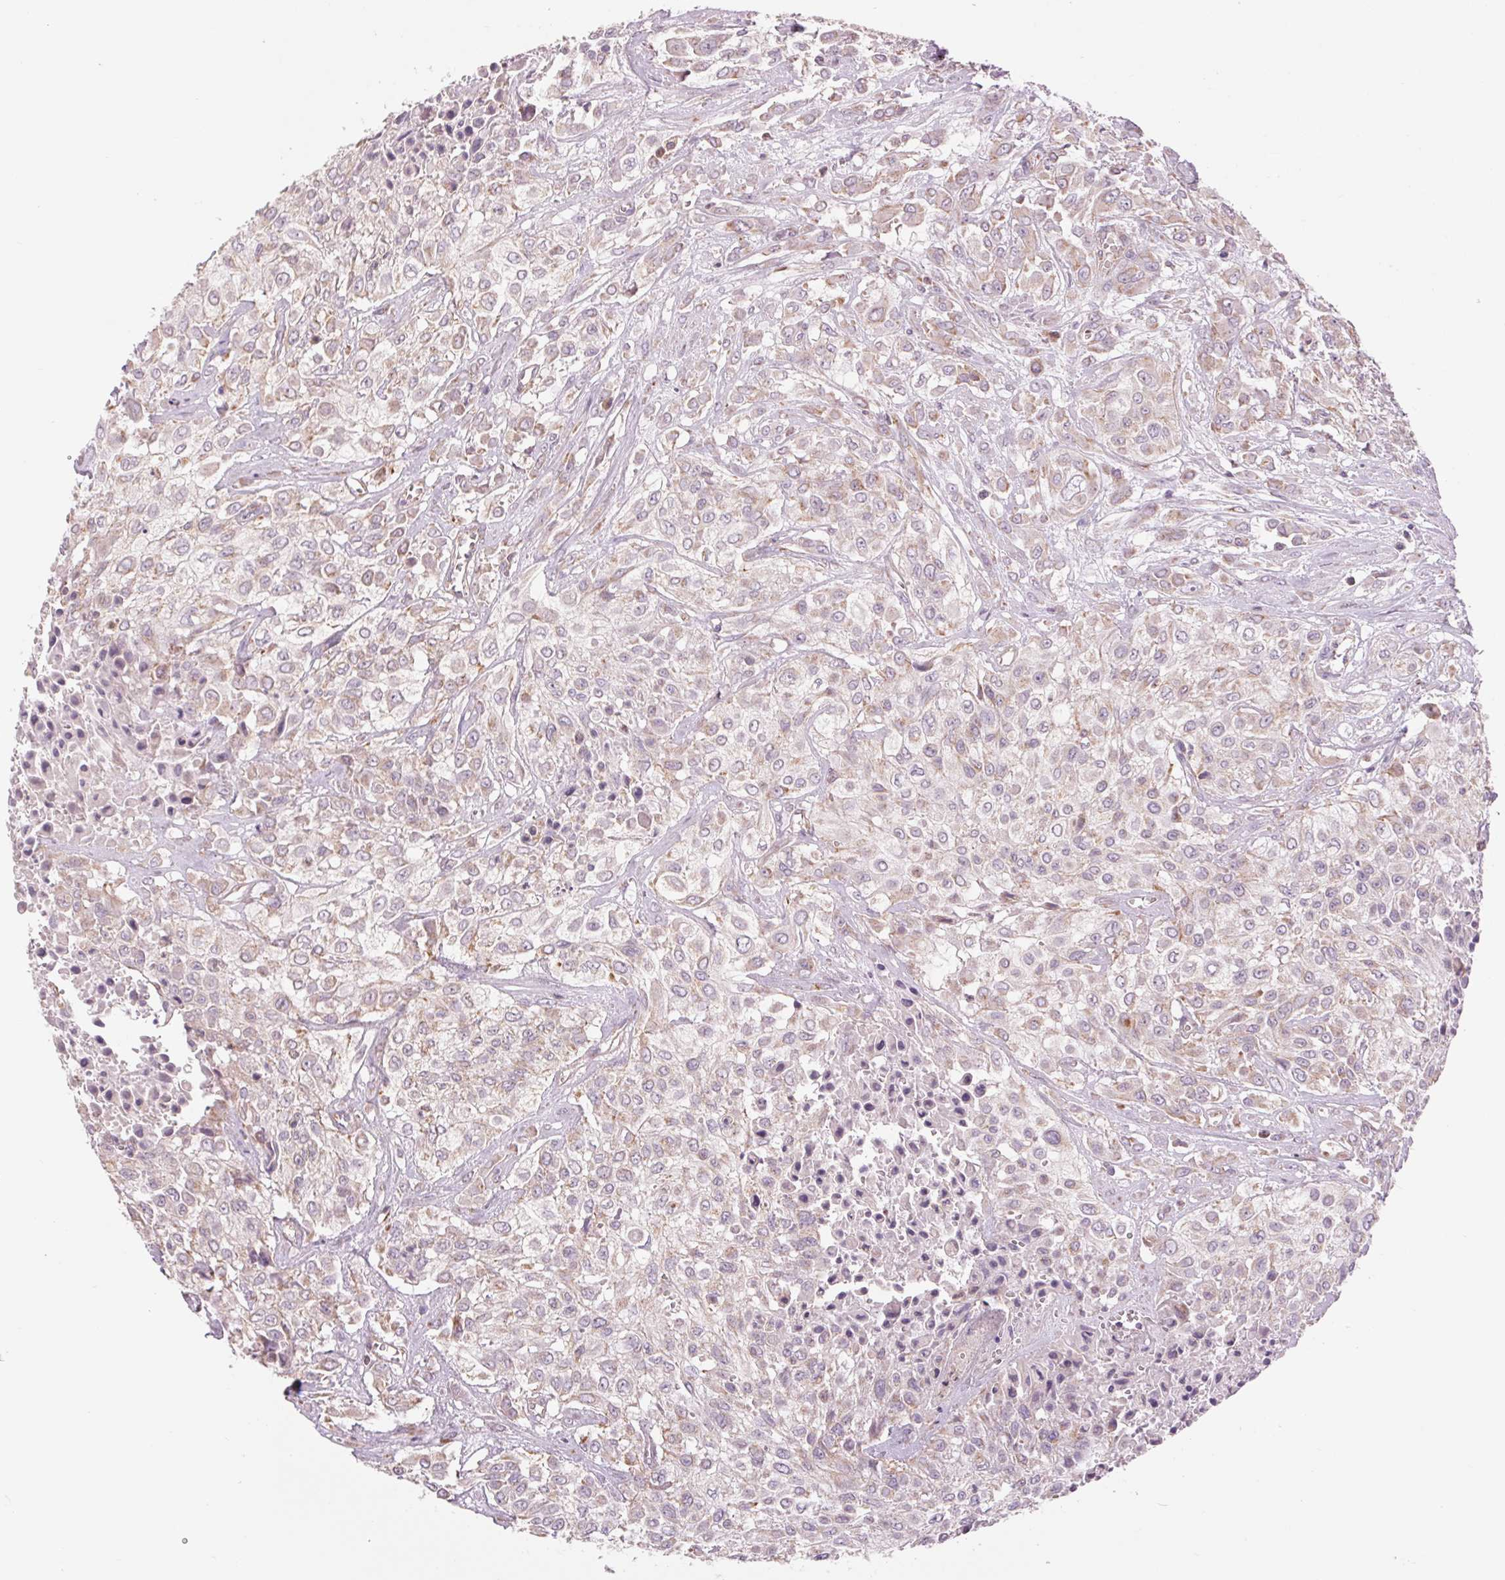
{"staining": {"intensity": "weak", "quantity": "<25%", "location": "cytoplasmic/membranous"}, "tissue": "urothelial cancer", "cell_type": "Tumor cells", "image_type": "cancer", "snomed": [{"axis": "morphology", "description": "Urothelial carcinoma, High grade"}, {"axis": "topography", "description": "Urinary bladder"}], "caption": "IHC photomicrograph of human urothelial cancer stained for a protein (brown), which exhibits no staining in tumor cells. (Stains: DAB immunohistochemistry (IHC) with hematoxylin counter stain, Microscopy: brightfield microscopy at high magnification).", "gene": "COX6A1", "patient": {"sex": "male", "age": 57}}